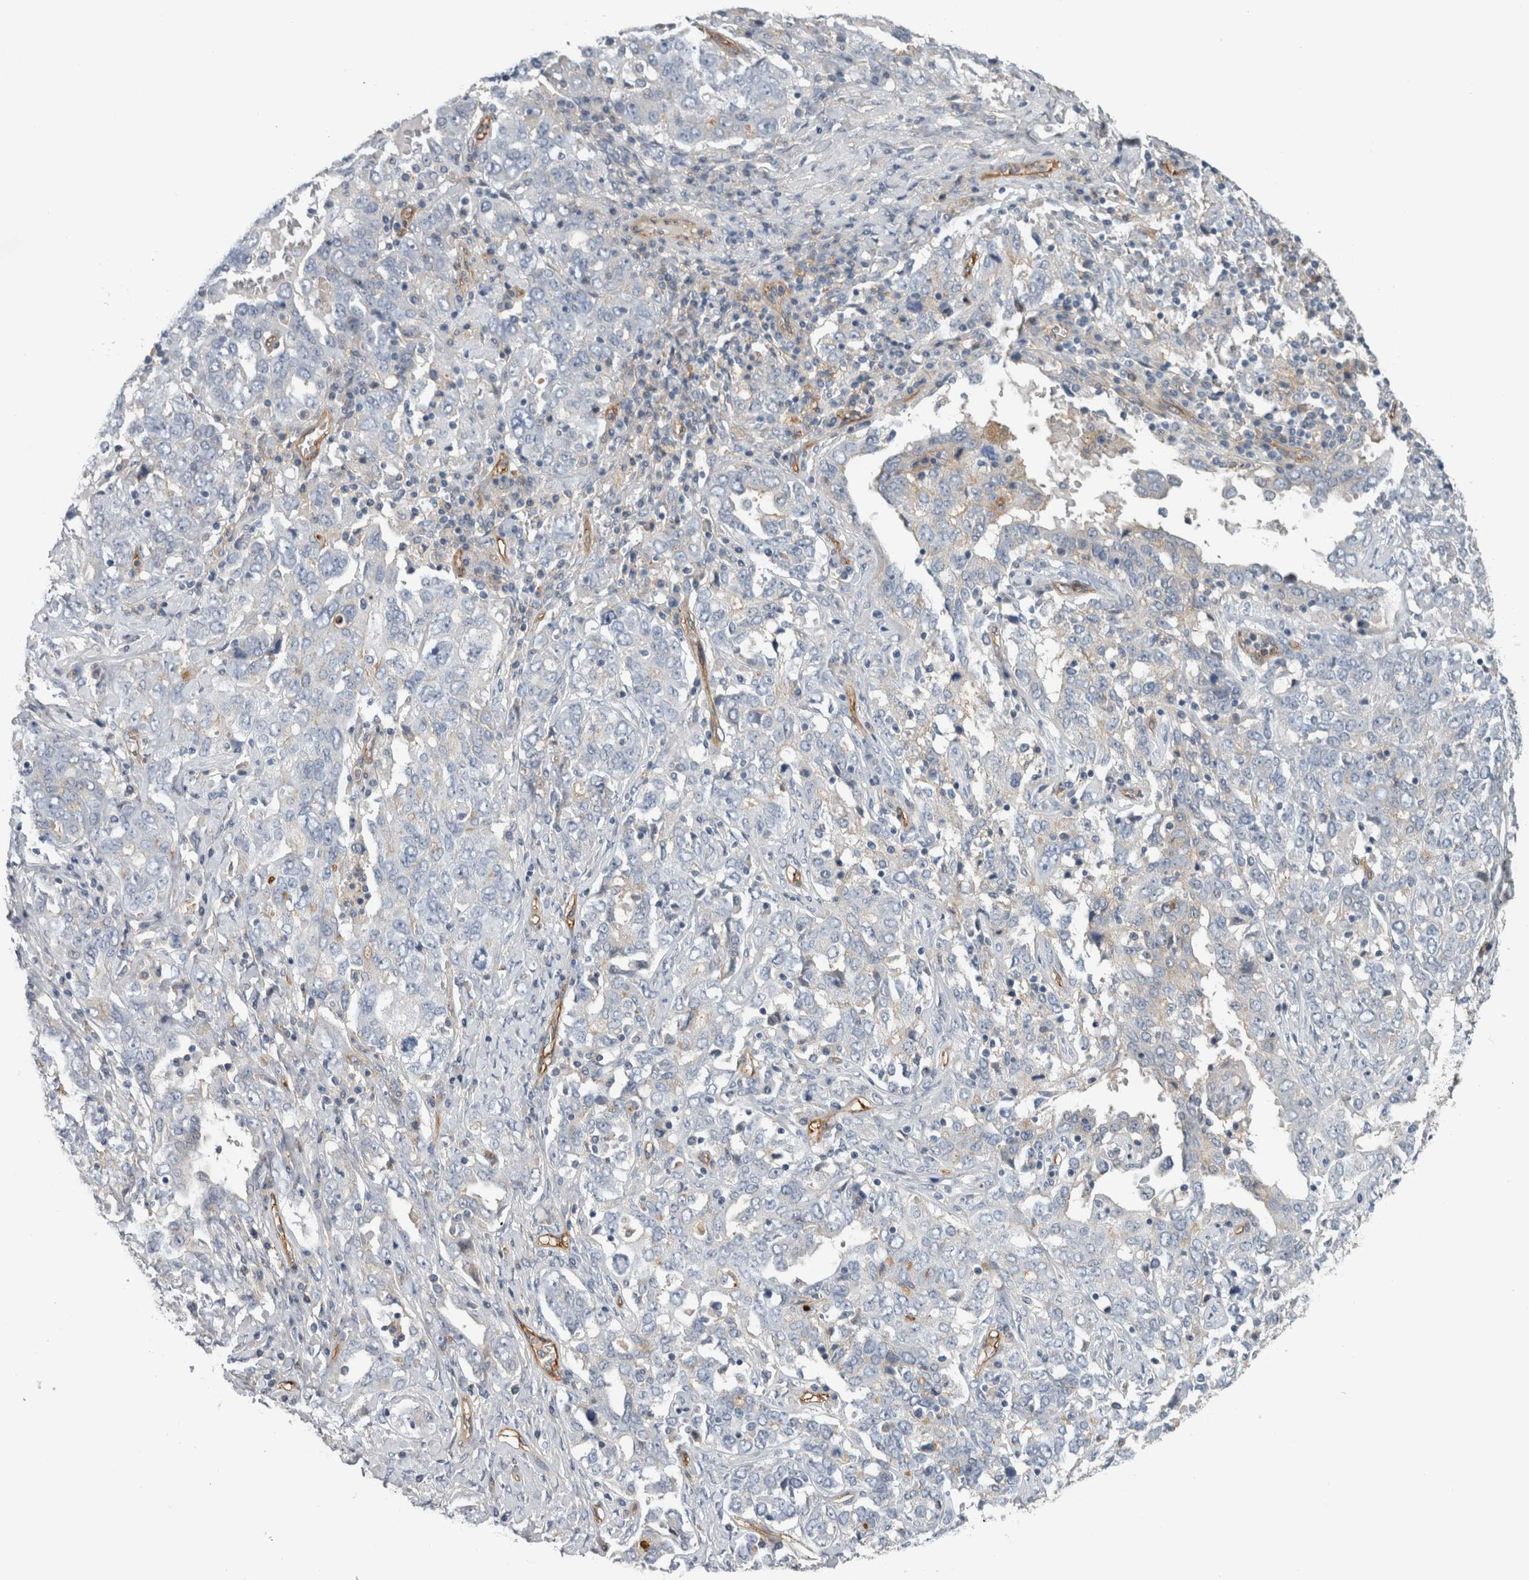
{"staining": {"intensity": "negative", "quantity": "none", "location": "none"}, "tissue": "ovarian cancer", "cell_type": "Tumor cells", "image_type": "cancer", "snomed": [{"axis": "morphology", "description": "Carcinoma, endometroid"}, {"axis": "topography", "description": "Ovary"}], "caption": "This is a histopathology image of IHC staining of endometroid carcinoma (ovarian), which shows no positivity in tumor cells.", "gene": "CD59", "patient": {"sex": "female", "age": 62}}